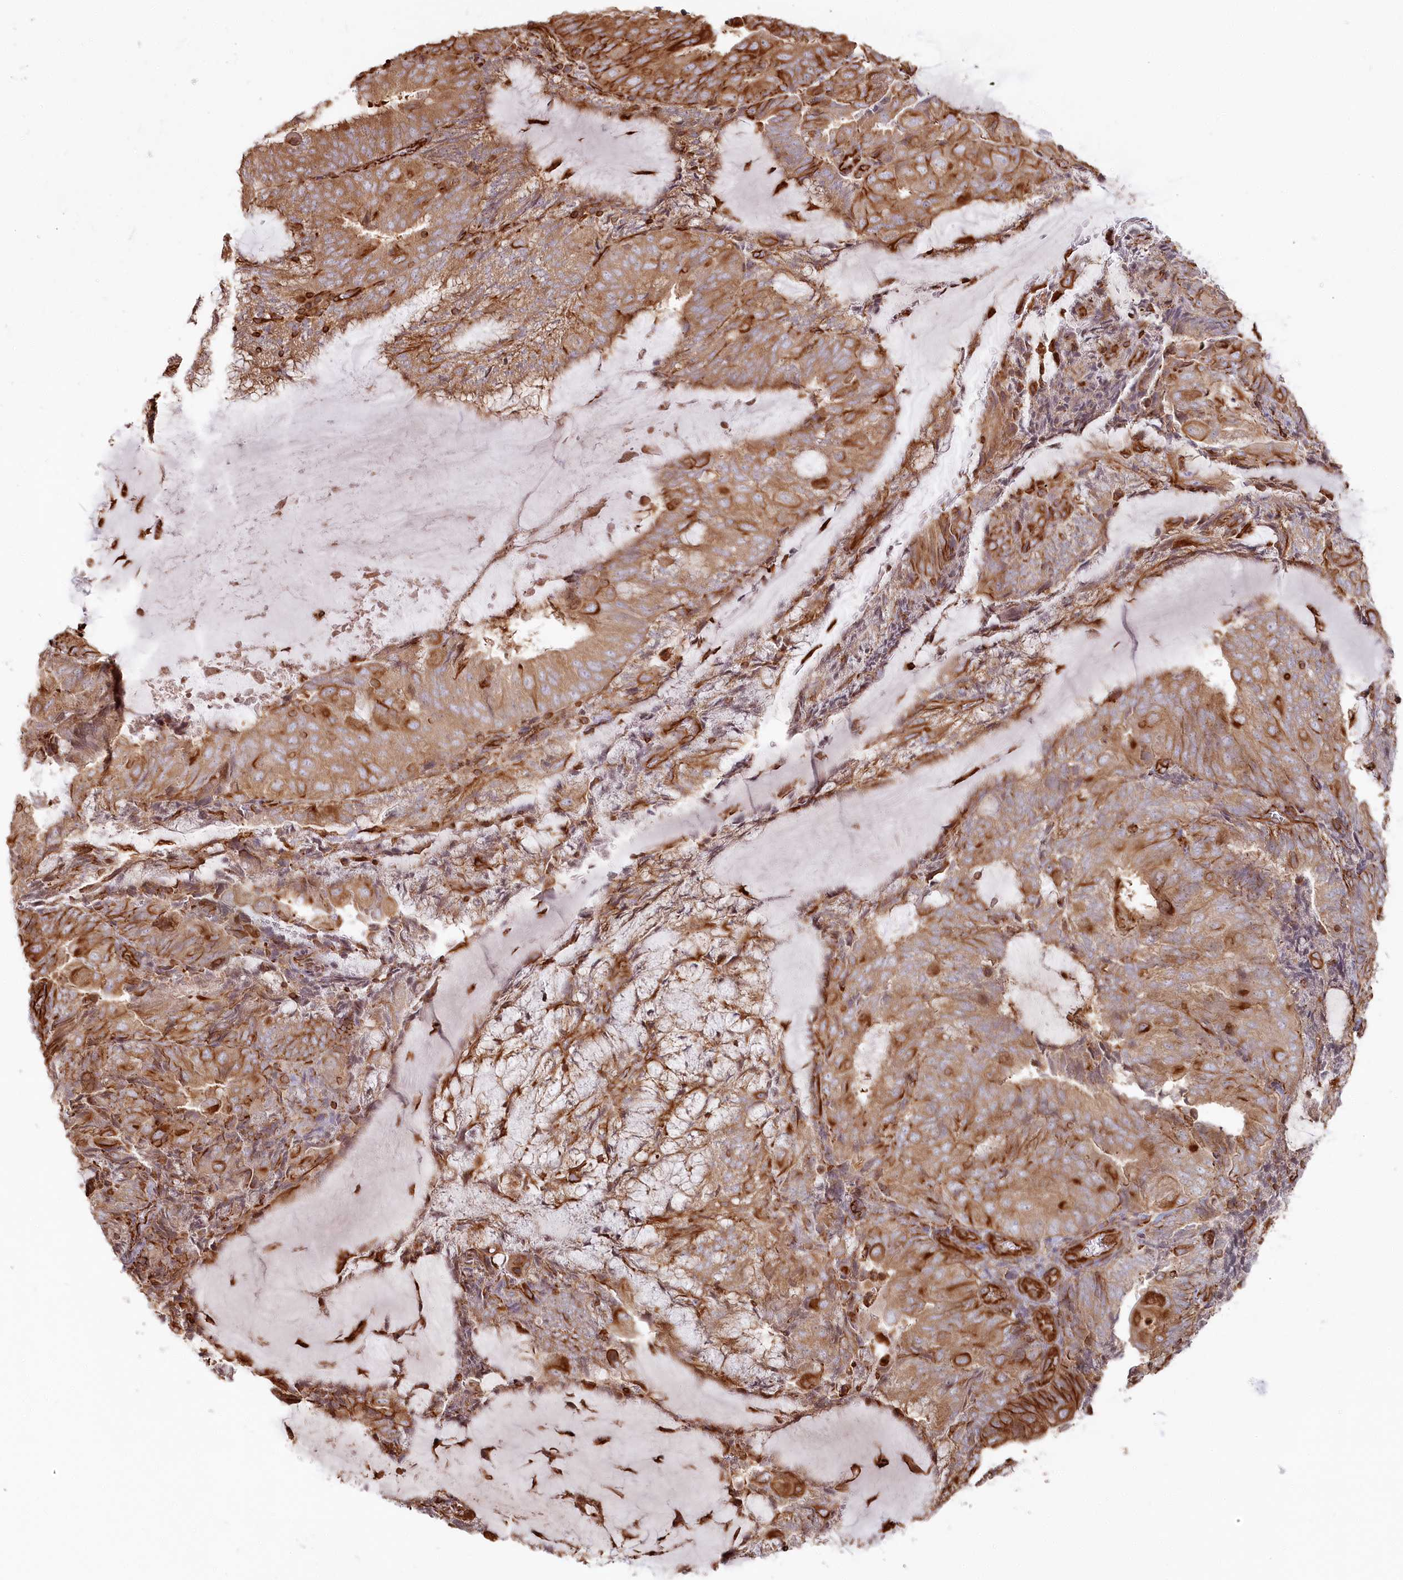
{"staining": {"intensity": "moderate", "quantity": "25%-75%", "location": "cytoplasmic/membranous"}, "tissue": "endometrial cancer", "cell_type": "Tumor cells", "image_type": "cancer", "snomed": [{"axis": "morphology", "description": "Adenocarcinoma, NOS"}, {"axis": "topography", "description": "Endometrium"}], "caption": "Endometrial cancer (adenocarcinoma) stained with a protein marker exhibits moderate staining in tumor cells.", "gene": "TTC1", "patient": {"sex": "female", "age": 81}}